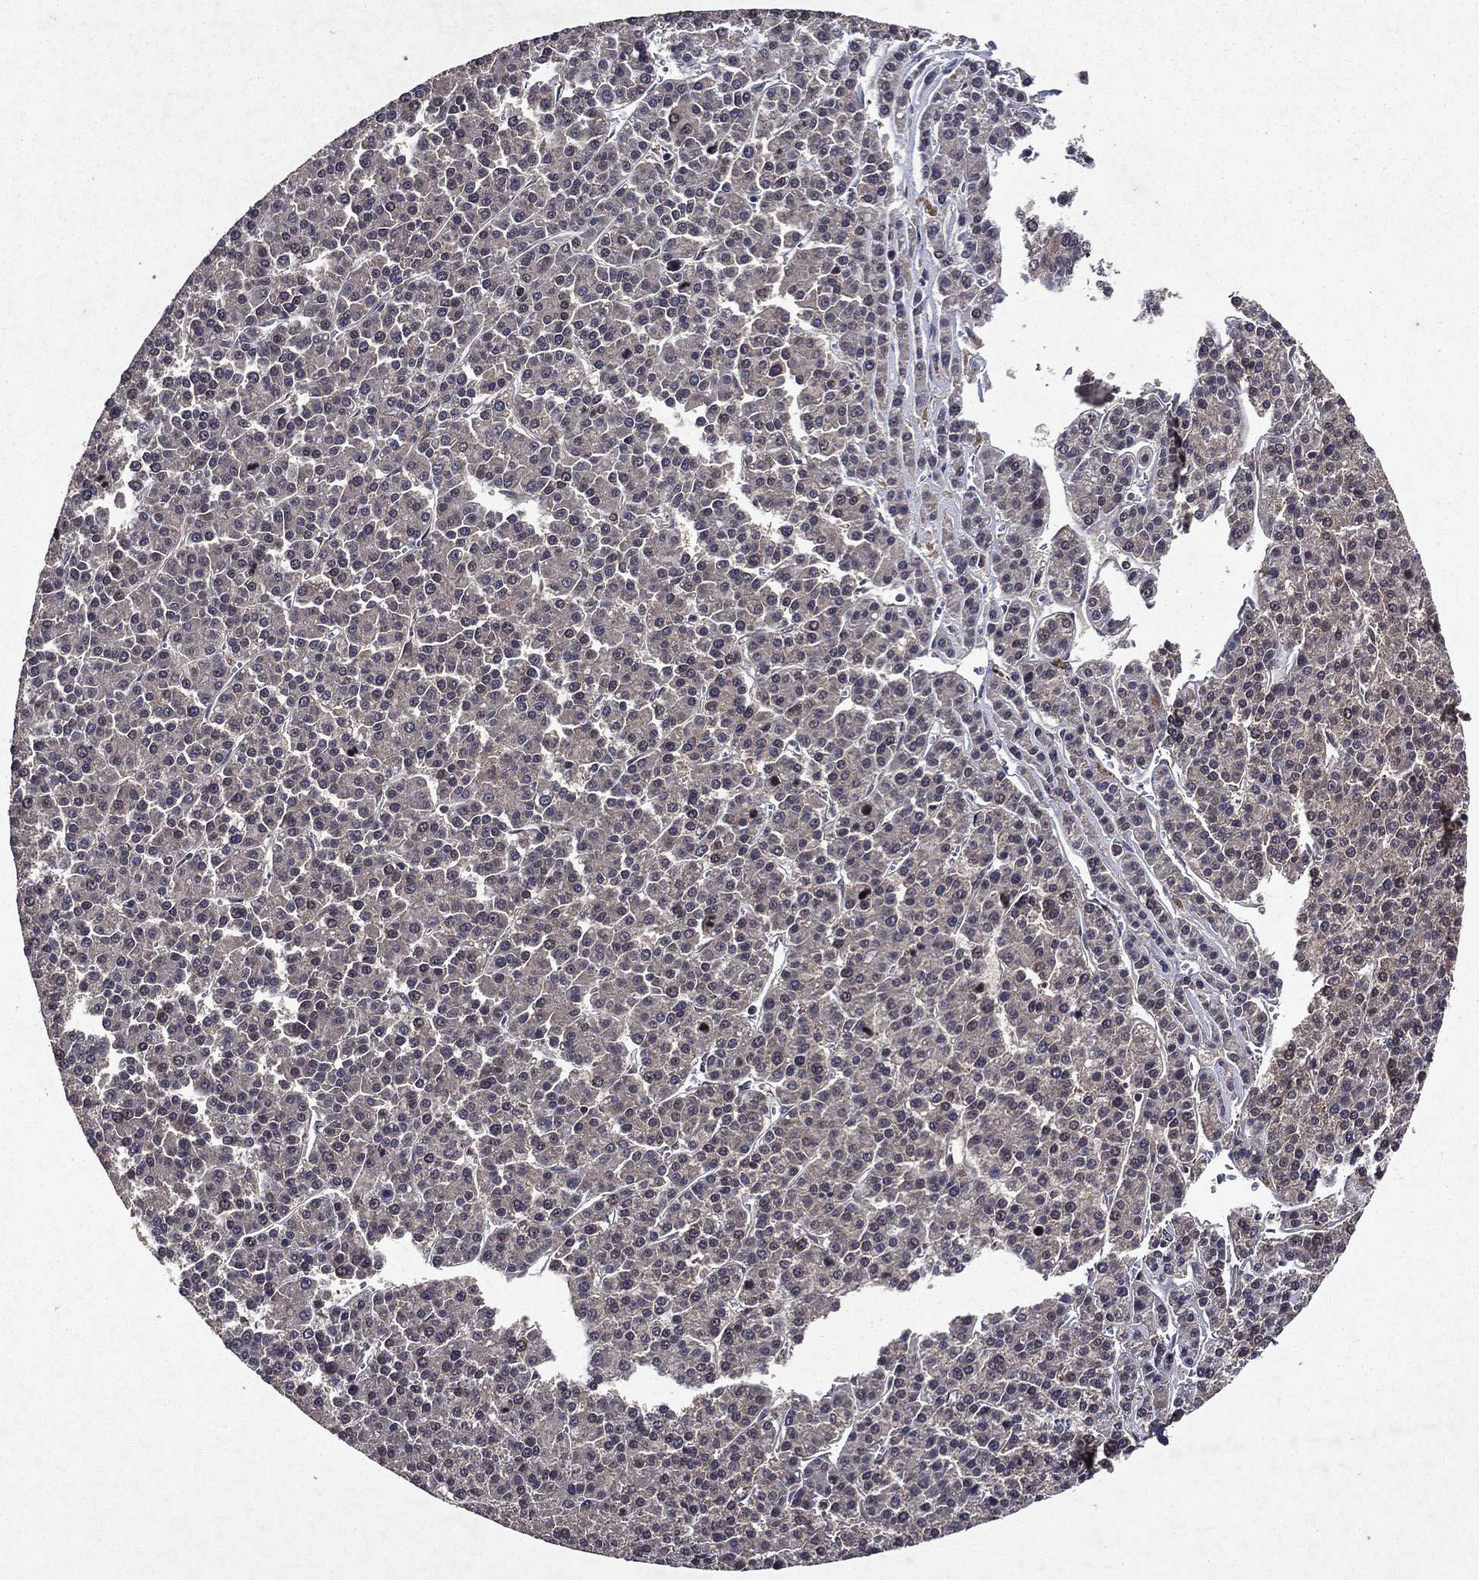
{"staining": {"intensity": "weak", "quantity": "25%-75%", "location": "cytoplasmic/membranous"}, "tissue": "liver cancer", "cell_type": "Tumor cells", "image_type": "cancer", "snomed": [{"axis": "morphology", "description": "Carcinoma, Hepatocellular, NOS"}, {"axis": "topography", "description": "Liver"}], "caption": "Liver cancer (hepatocellular carcinoma) was stained to show a protein in brown. There is low levels of weak cytoplasmic/membranous expression in about 25%-75% of tumor cells.", "gene": "EIF2B4", "patient": {"sex": "female", "age": 58}}